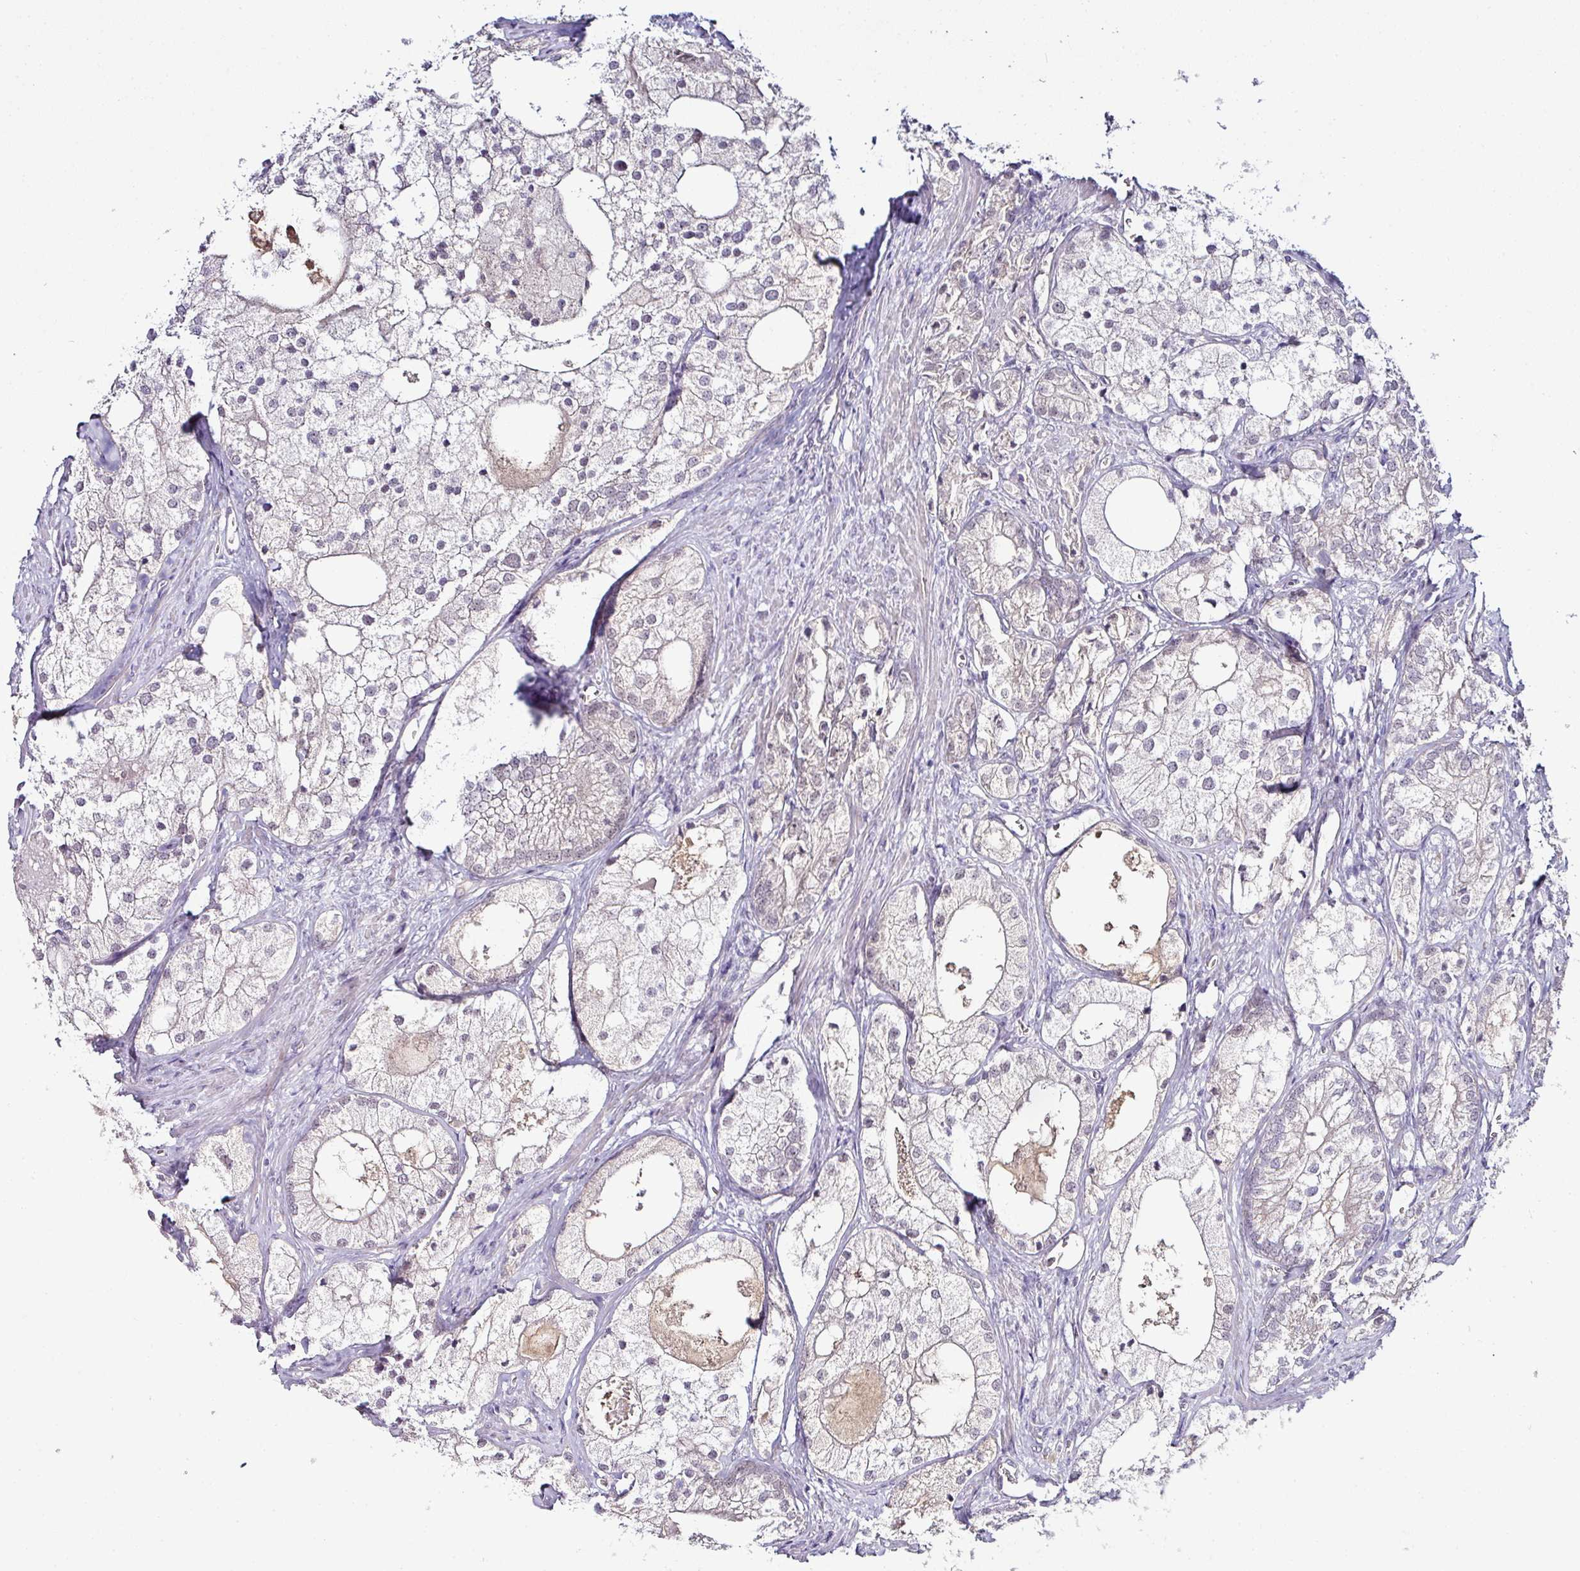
{"staining": {"intensity": "negative", "quantity": "none", "location": "none"}, "tissue": "prostate cancer", "cell_type": "Tumor cells", "image_type": "cancer", "snomed": [{"axis": "morphology", "description": "Adenocarcinoma, Low grade"}, {"axis": "topography", "description": "Prostate"}], "caption": "A histopathology image of adenocarcinoma (low-grade) (prostate) stained for a protein shows no brown staining in tumor cells.", "gene": "NAPSA", "patient": {"sex": "male", "age": 69}}